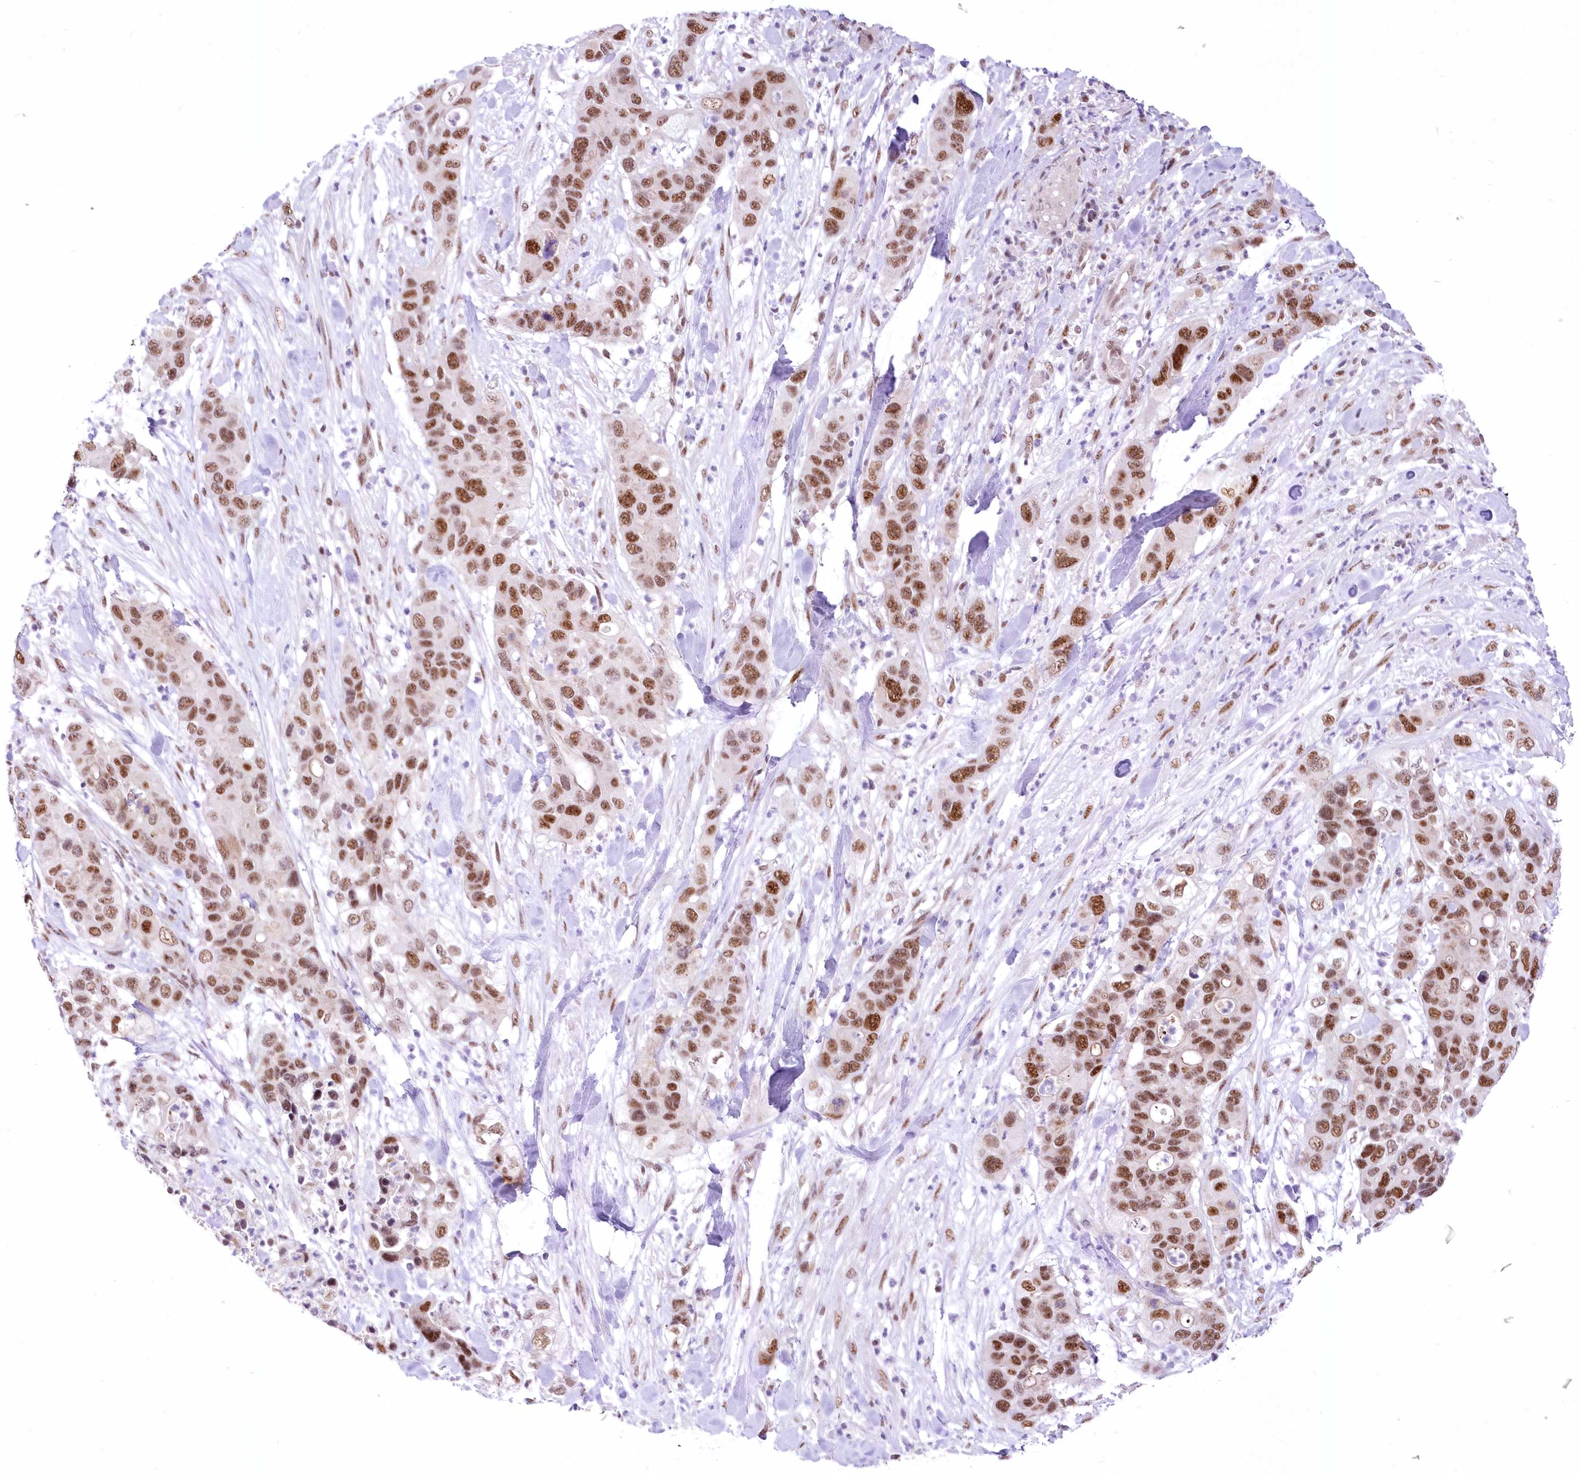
{"staining": {"intensity": "strong", "quantity": ">75%", "location": "nuclear"}, "tissue": "pancreatic cancer", "cell_type": "Tumor cells", "image_type": "cancer", "snomed": [{"axis": "morphology", "description": "Adenocarcinoma, NOS"}, {"axis": "topography", "description": "Pancreas"}], "caption": "An image of pancreatic cancer (adenocarcinoma) stained for a protein exhibits strong nuclear brown staining in tumor cells.", "gene": "NSUN2", "patient": {"sex": "female", "age": 71}}